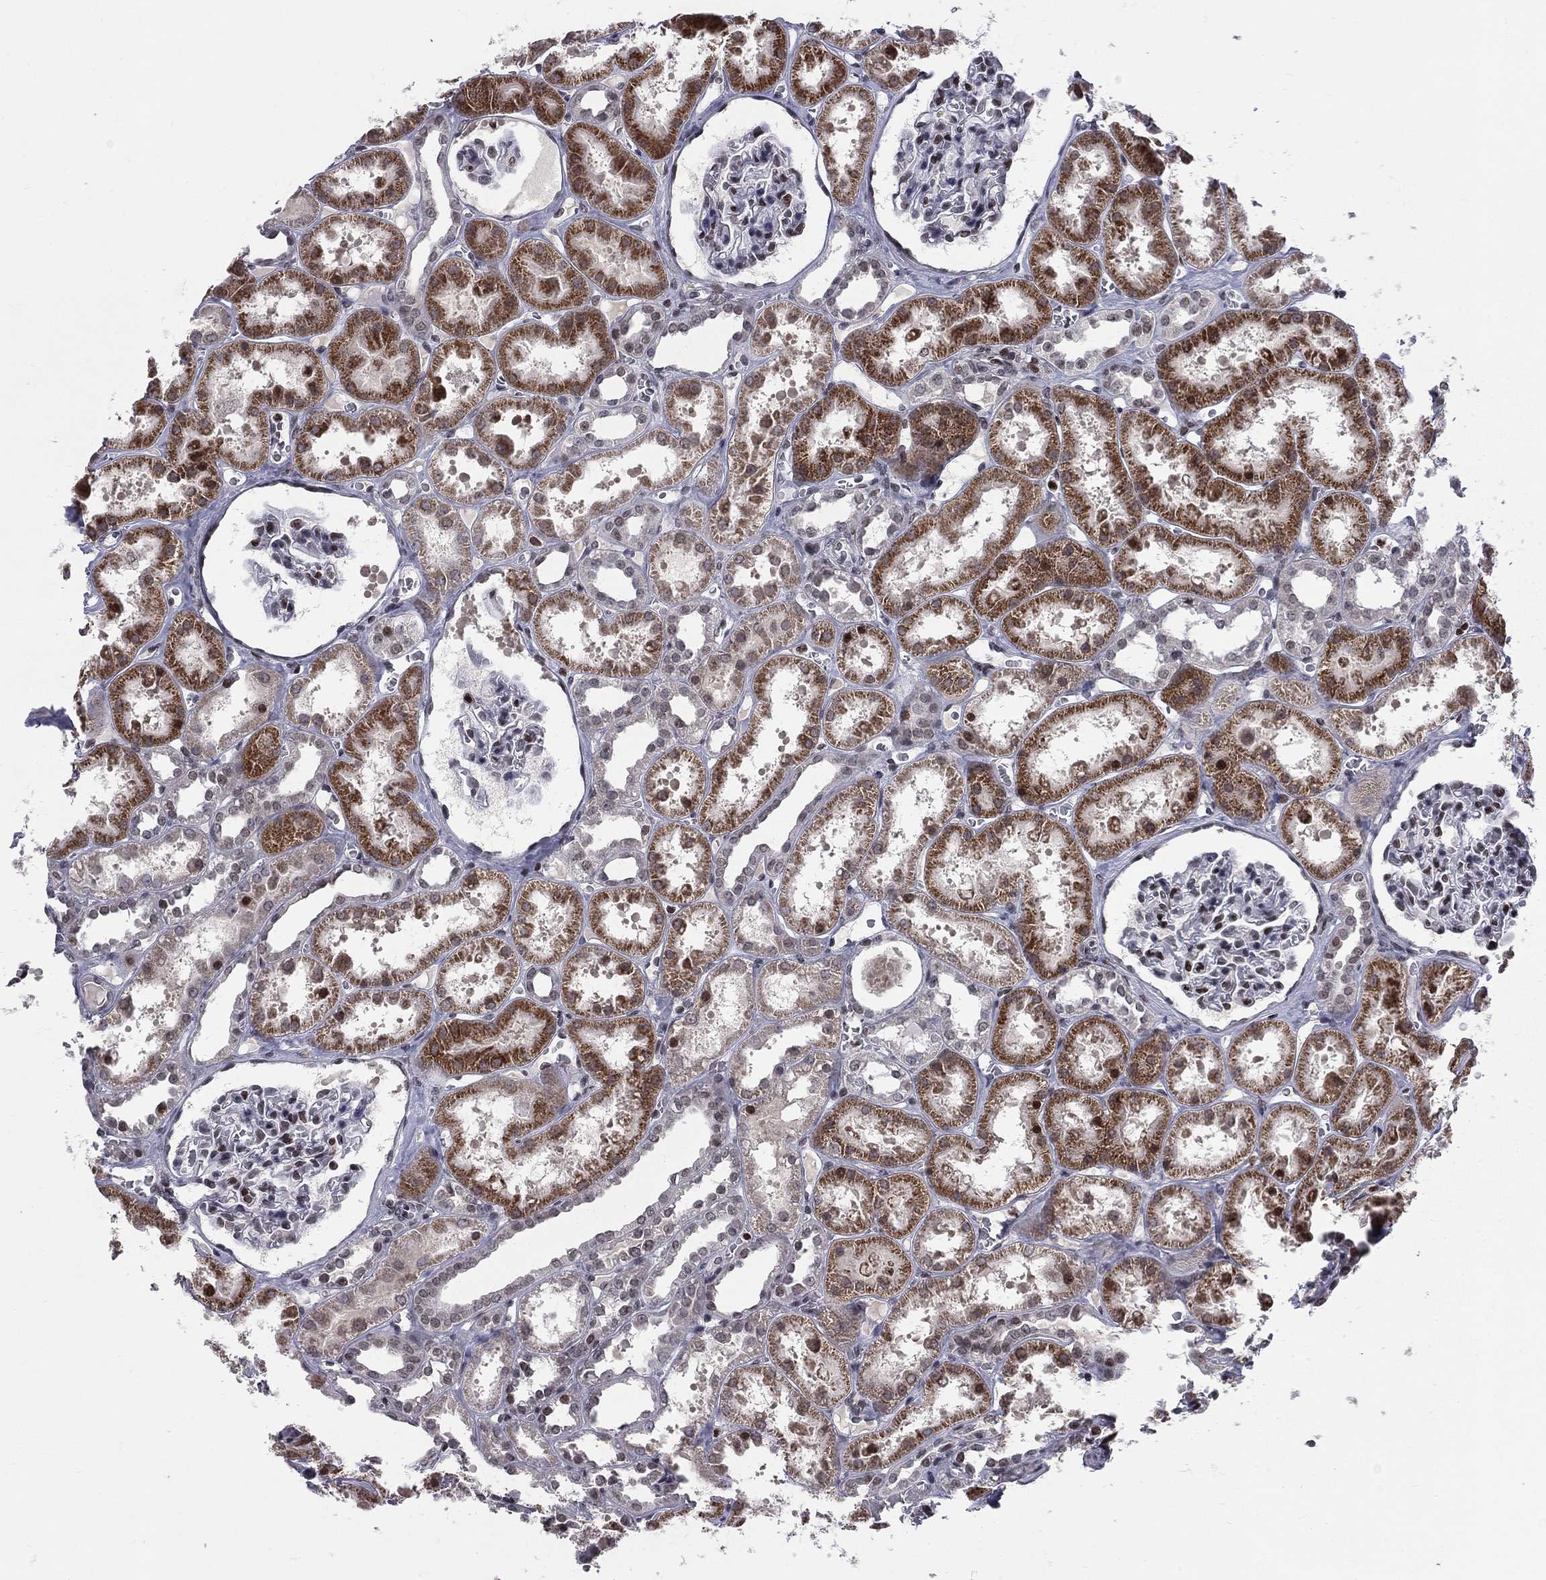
{"staining": {"intensity": "strong", "quantity": "<25%", "location": "nuclear"}, "tissue": "kidney", "cell_type": "Cells in glomeruli", "image_type": "normal", "snomed": [{"axis": "morphology", "description": "Normal tissue, NOS"}, {"axis": "topography", "description": "Kidney"}], "caption": "Immunohistochemical staining of normal human kidney displays strong nuclear protein positivity in about <25% of cells in glomeruli.", "gene": "RNASEH2C", "patient": {"sex": "female", "age": 41}}